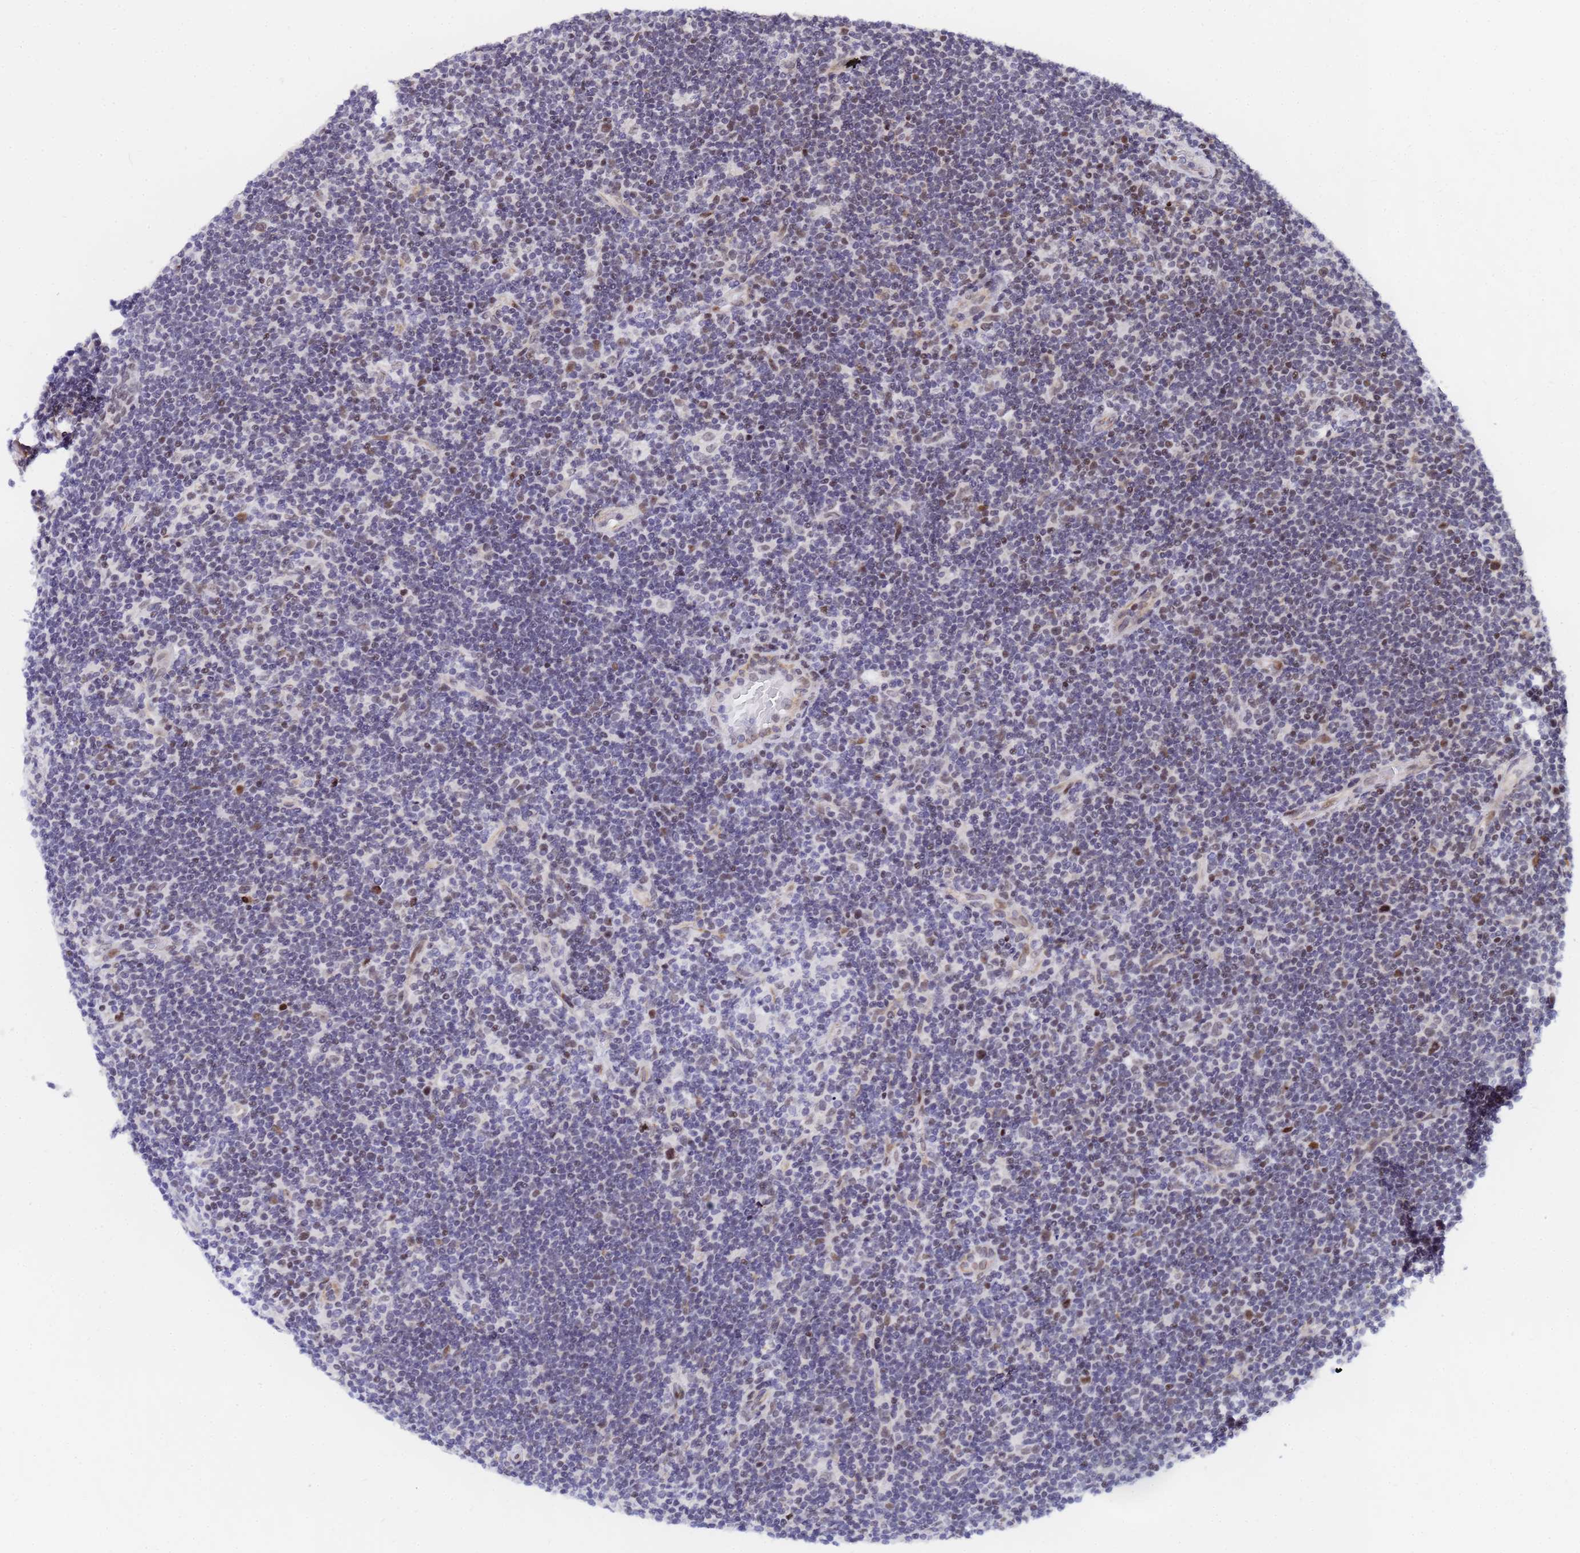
{"staining": {"intensity": "weak", "quantity": "25%-75%", "location": "nuclear"}, "tissue": "lymphoma", "cell_type": "Tumor cells", "image_type": "cancer", "snomed": [{"axis": "morphology", "description": "Hodgkin's disease, NOS"}, {"axis": "topography", "description": "Lymph node"}], "caption": "A low amount of weak nuclear expression is identified in approximately 25%-75% of tumor cells in Hodgkin's disease tissue.", "gene": "CKMT1A", "patient": {"sex": "female", "age": 57}}